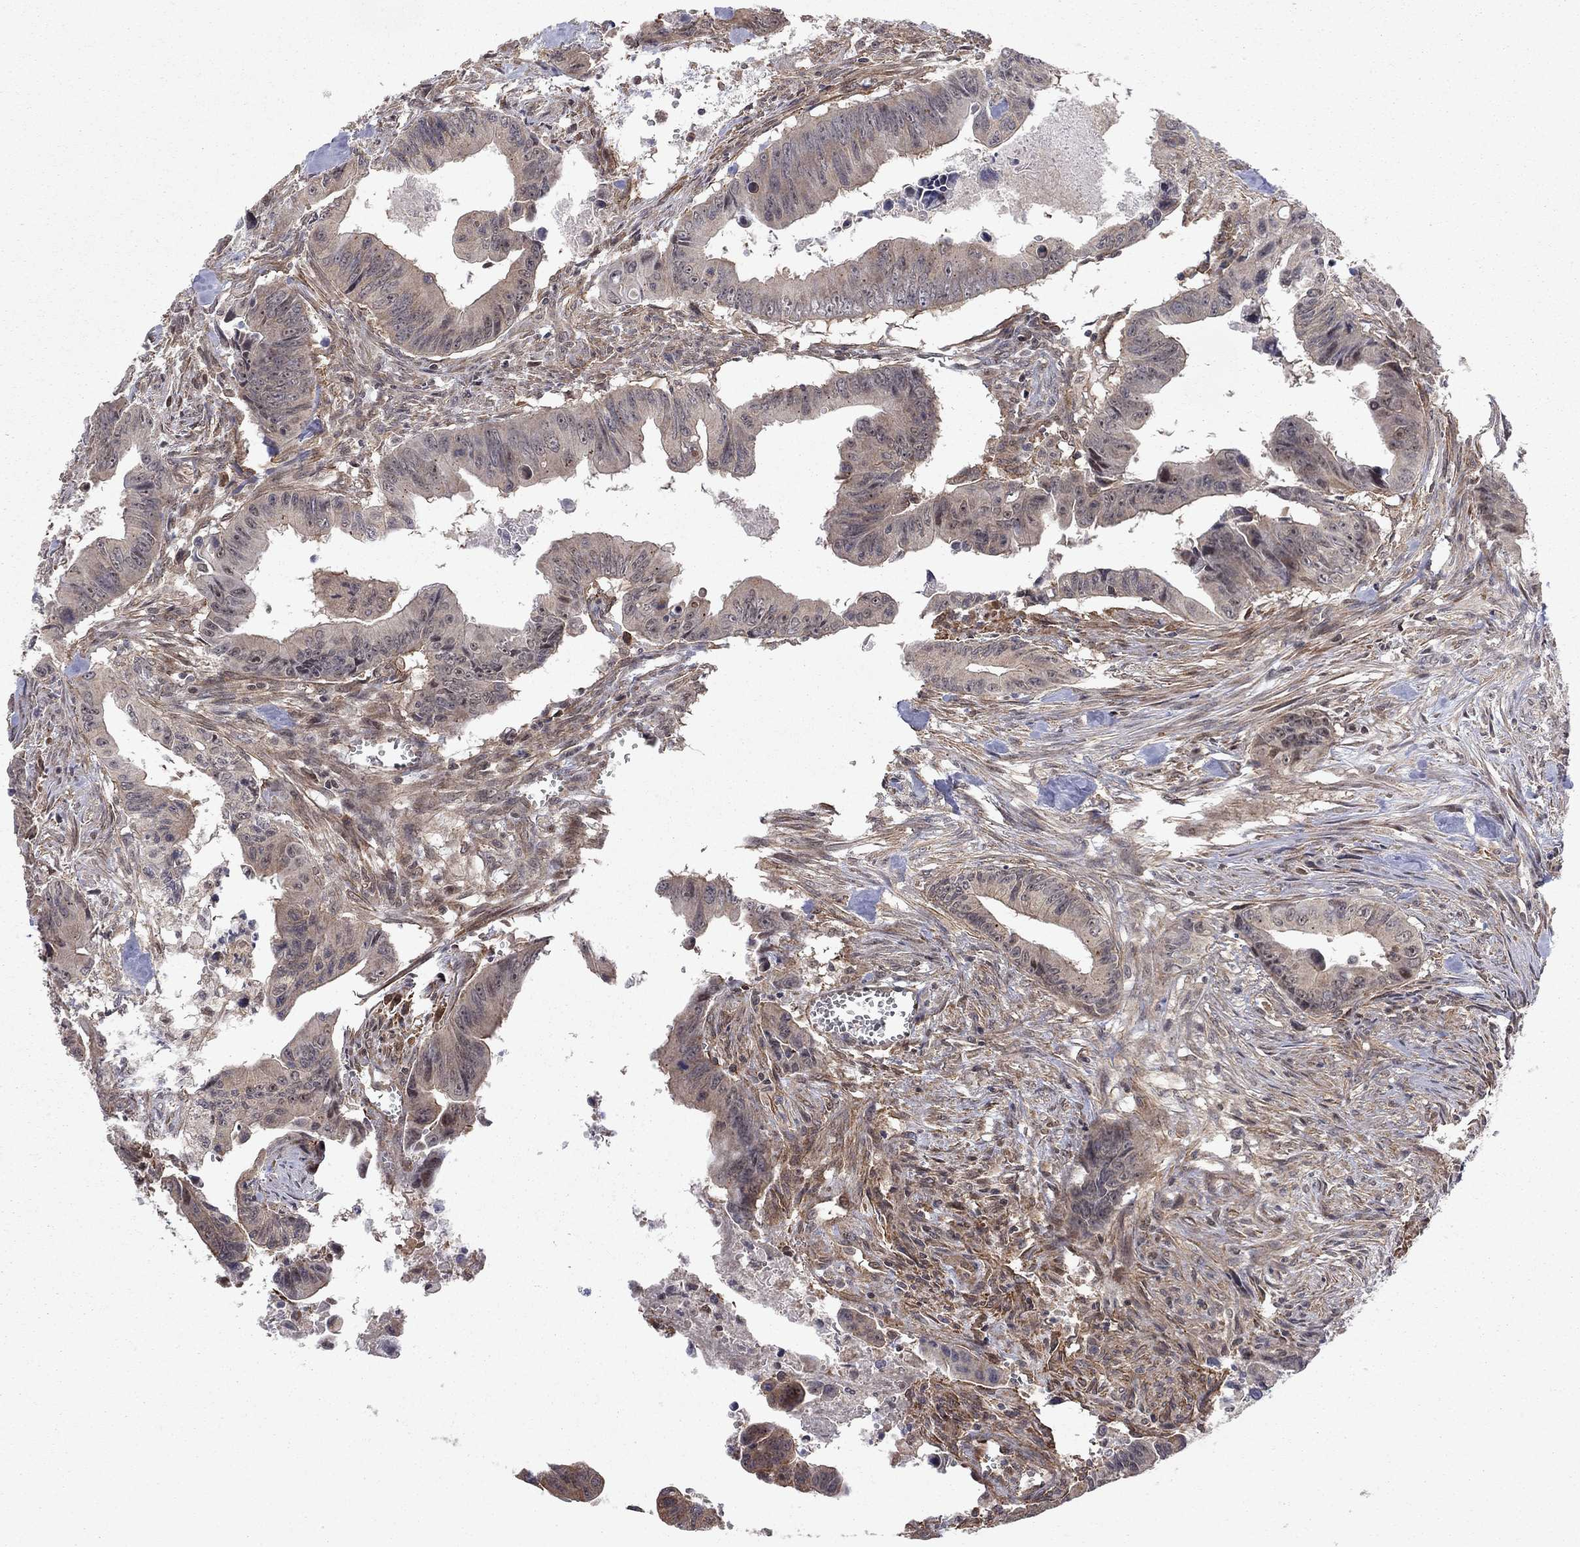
{"staining": {"intensity": "negative", "quantity": "none", "location": "none"}, "tissue": "colorectal cancer", "cell_type": "Tumor cells", "image_type": "cancer", "snomed": [{"axis": "morphology", "description": "Adenocarcinoma, NOS"}, {"axis": "topography", "description": "Colon"}], "caption": "IHC micrograph of neoplastic tissue: adenocarcinoma (colorectal) stained with DAB reveals no significant protein staining in tumor cells. Nuclei are stained in blue.", "gene": "TDP1", "patient": {"sex": "female", "age": 87}}